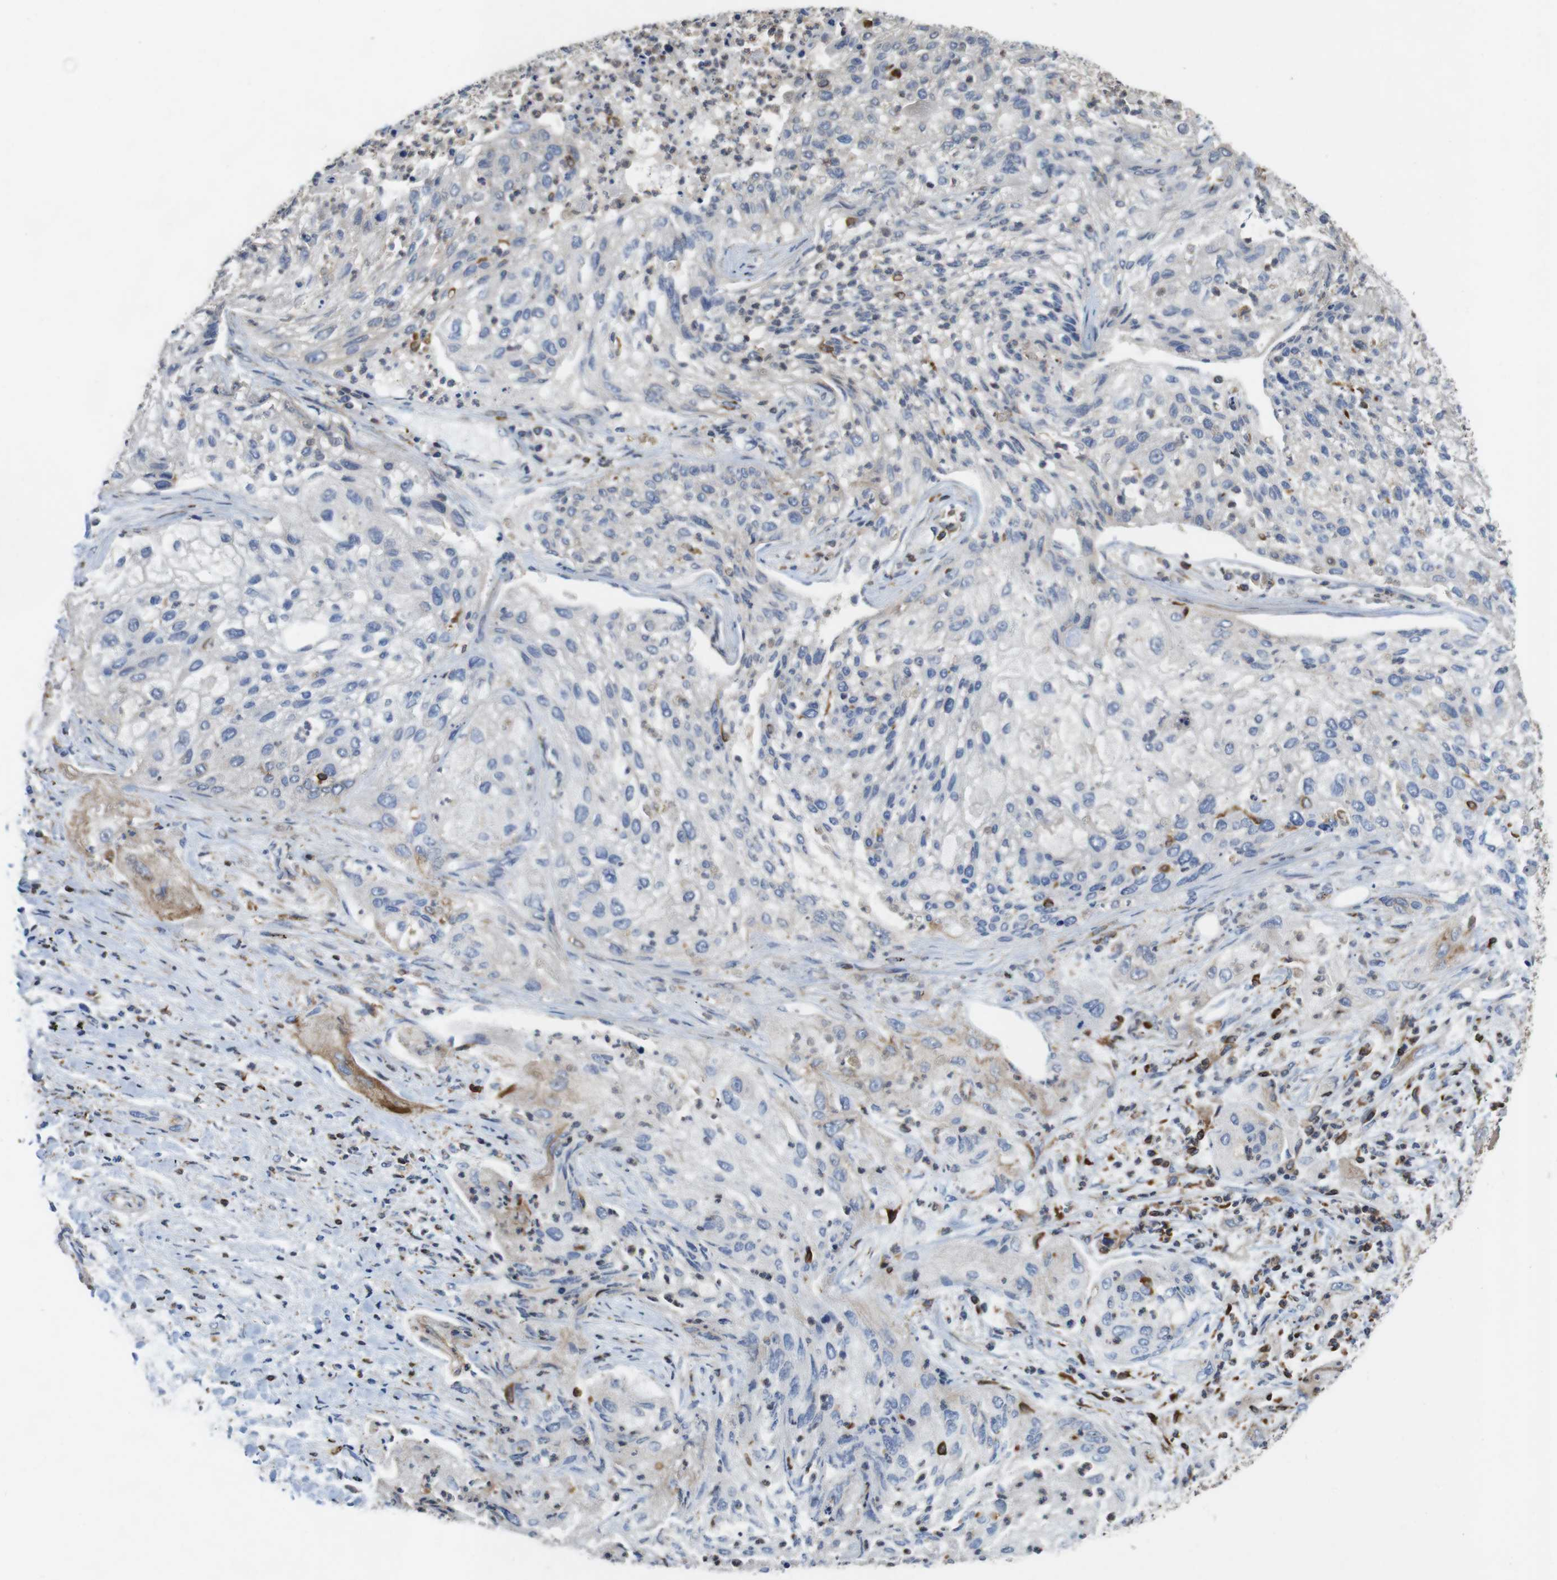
{"staining": {"intensity": "weak", "quantity": ">75%", "location": "cytoplasmic/membranous"}, "tissue": "lung cancer", "cell_type": "Tumor cells", "image_type": "cancer", "snomed": [{"axis": "morphology", "description": "Inflammation, NOS"}, {"axis": "morphology", "description": "Squamous cell carcinoma, NOS"}, {"axis": "topography", "description": "Lymph node"}, {"axis": "topography", "description": "Soft tissue"}, {"axis": "topography", "description": "Lung"}], "caption": "Lung cancer stained with a protein marker exhibits weak staining in tumor cells.", "gene": "ARL6IP5", "patient": {"sex": "male", "age": 66}}